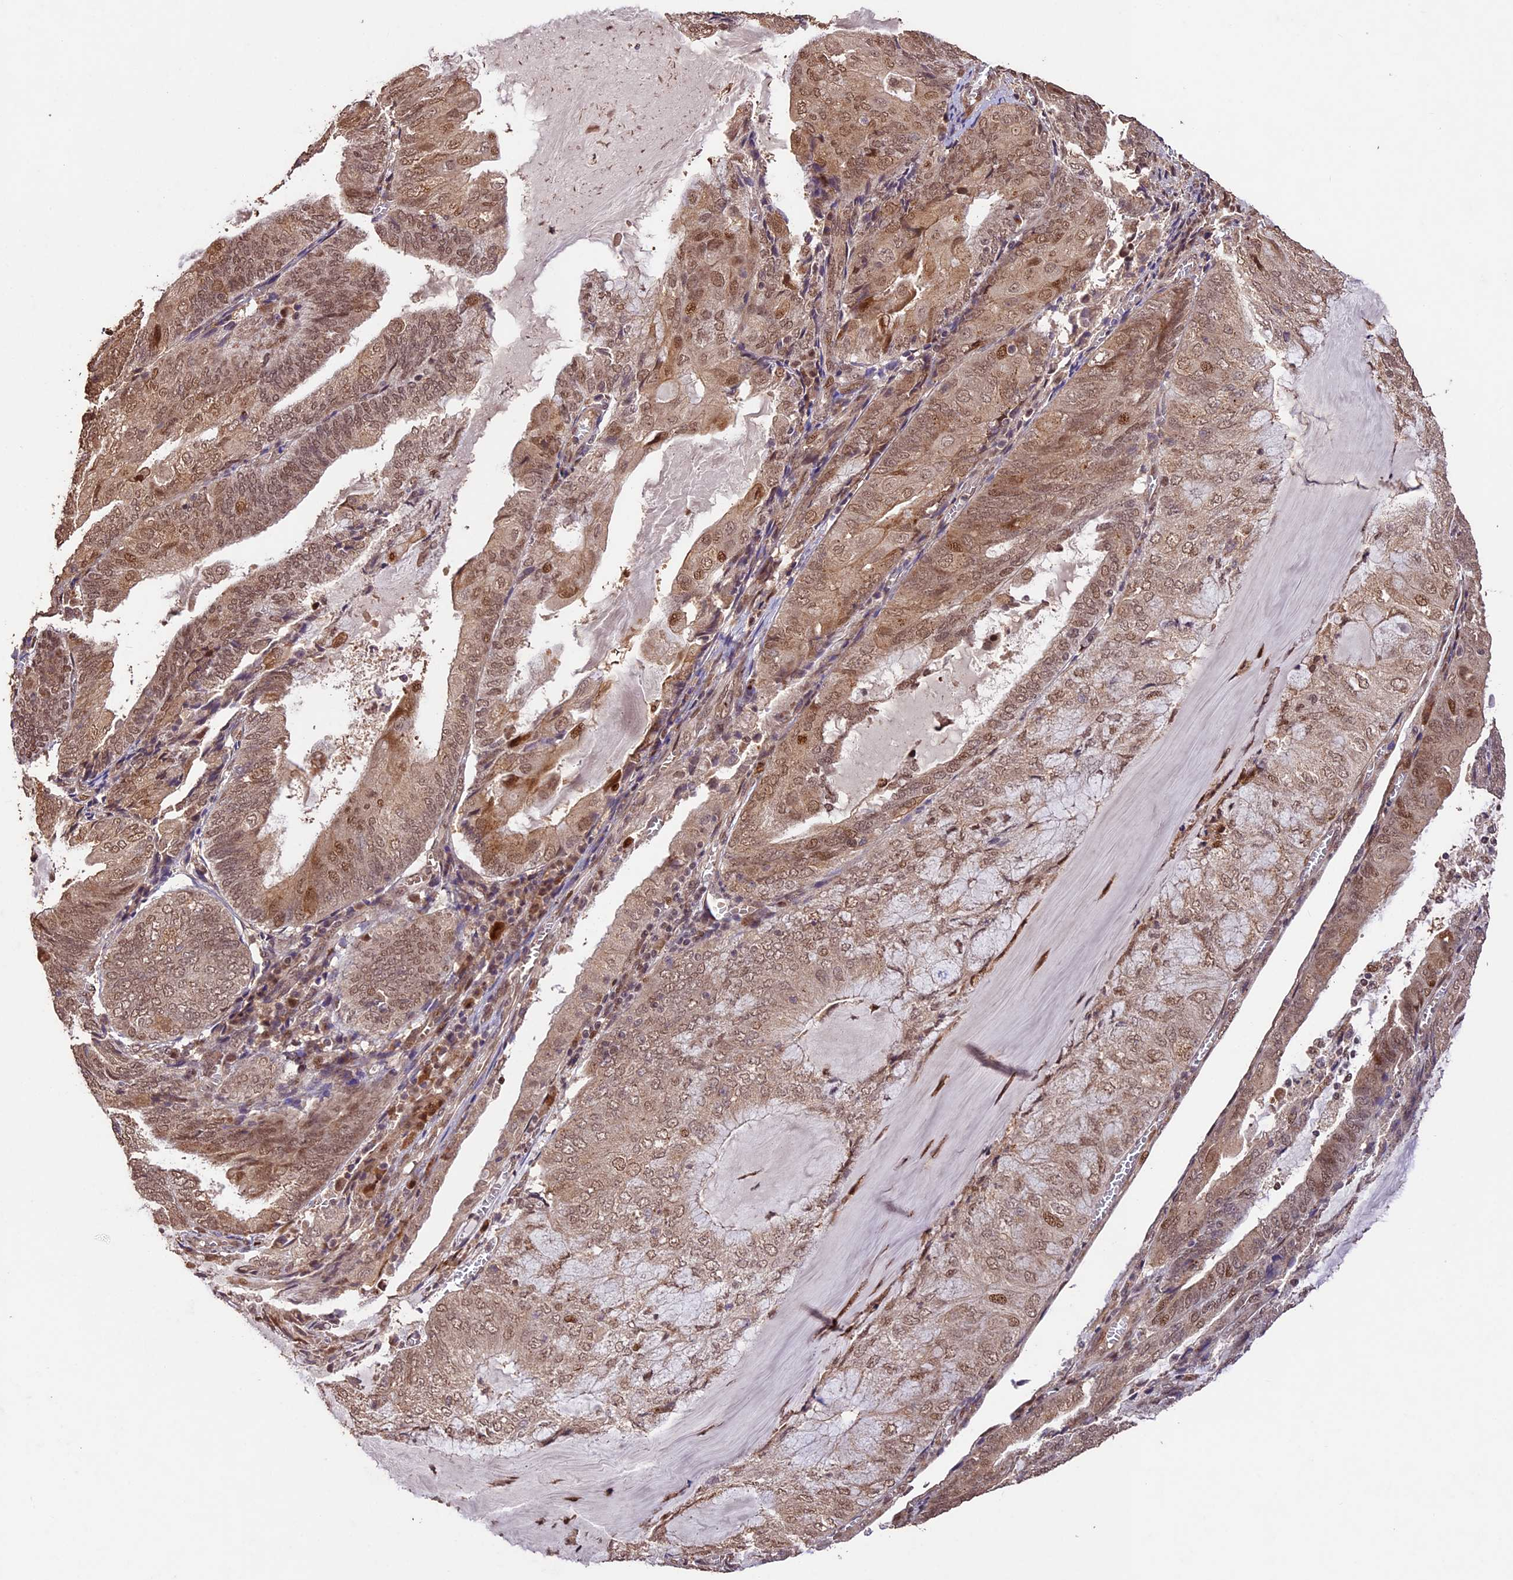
{"staining": {"intensity": "moderate", "quantity": ">75%", "location": "cytoplasmic/membranous,nuclear"}, "tissue": "endometrial cancer", "cell_type": "Tumor cells", "image_type": "cancer", "snomed": [{"axis": "morphology", "description": "Adenocarcinoma, NOS"}, {"axis": "topography", "description": "Endometrium"}], "caption": "Protein expression analysis of human endometrial adenocarcinoma reveals moderate cytoplasmic/membranous and nuclear positivity in about >75% of tumor cells.", "gene": "CDKN2AIP", "patient": {"sex": "female", "age": 81}}